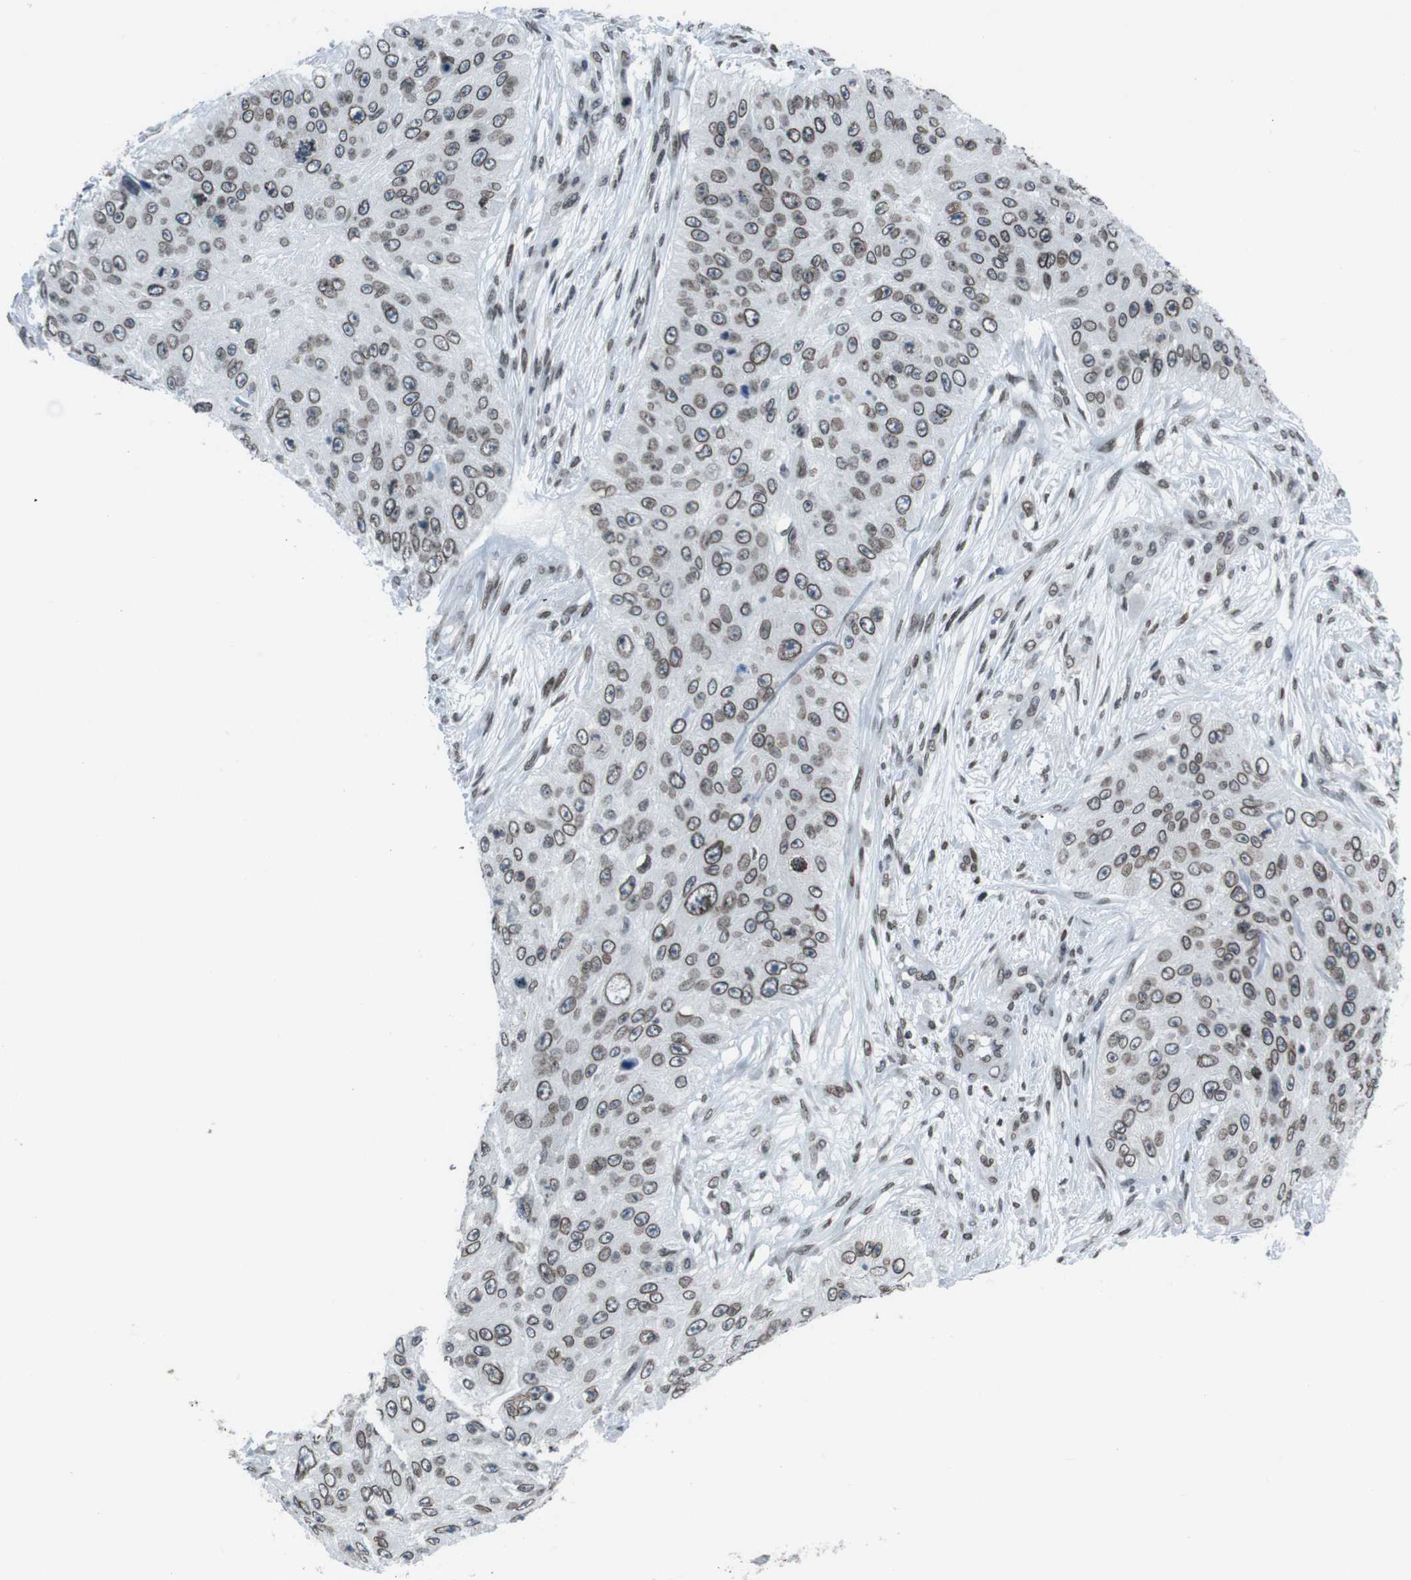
{"staining": {"intensity": "moderate", "quantity": ">75%", "location": "cytoplasmic/membranous,nuclear"}, "tissue": "skin cancer", "cell_type": "Tumor cells", "image_type": "cancer", "snomed": [{"axis": "morphology", "description": "Squamous cell carcinoma, NOS"}, {"axis": "topography", "description": "Skin"}], "caption": "Skin cancer stained with a protein marker exhibits moderate staining in tumor cells.", "gene": "MAD1L1", "patient": {"sex": "female", "age": 80}}